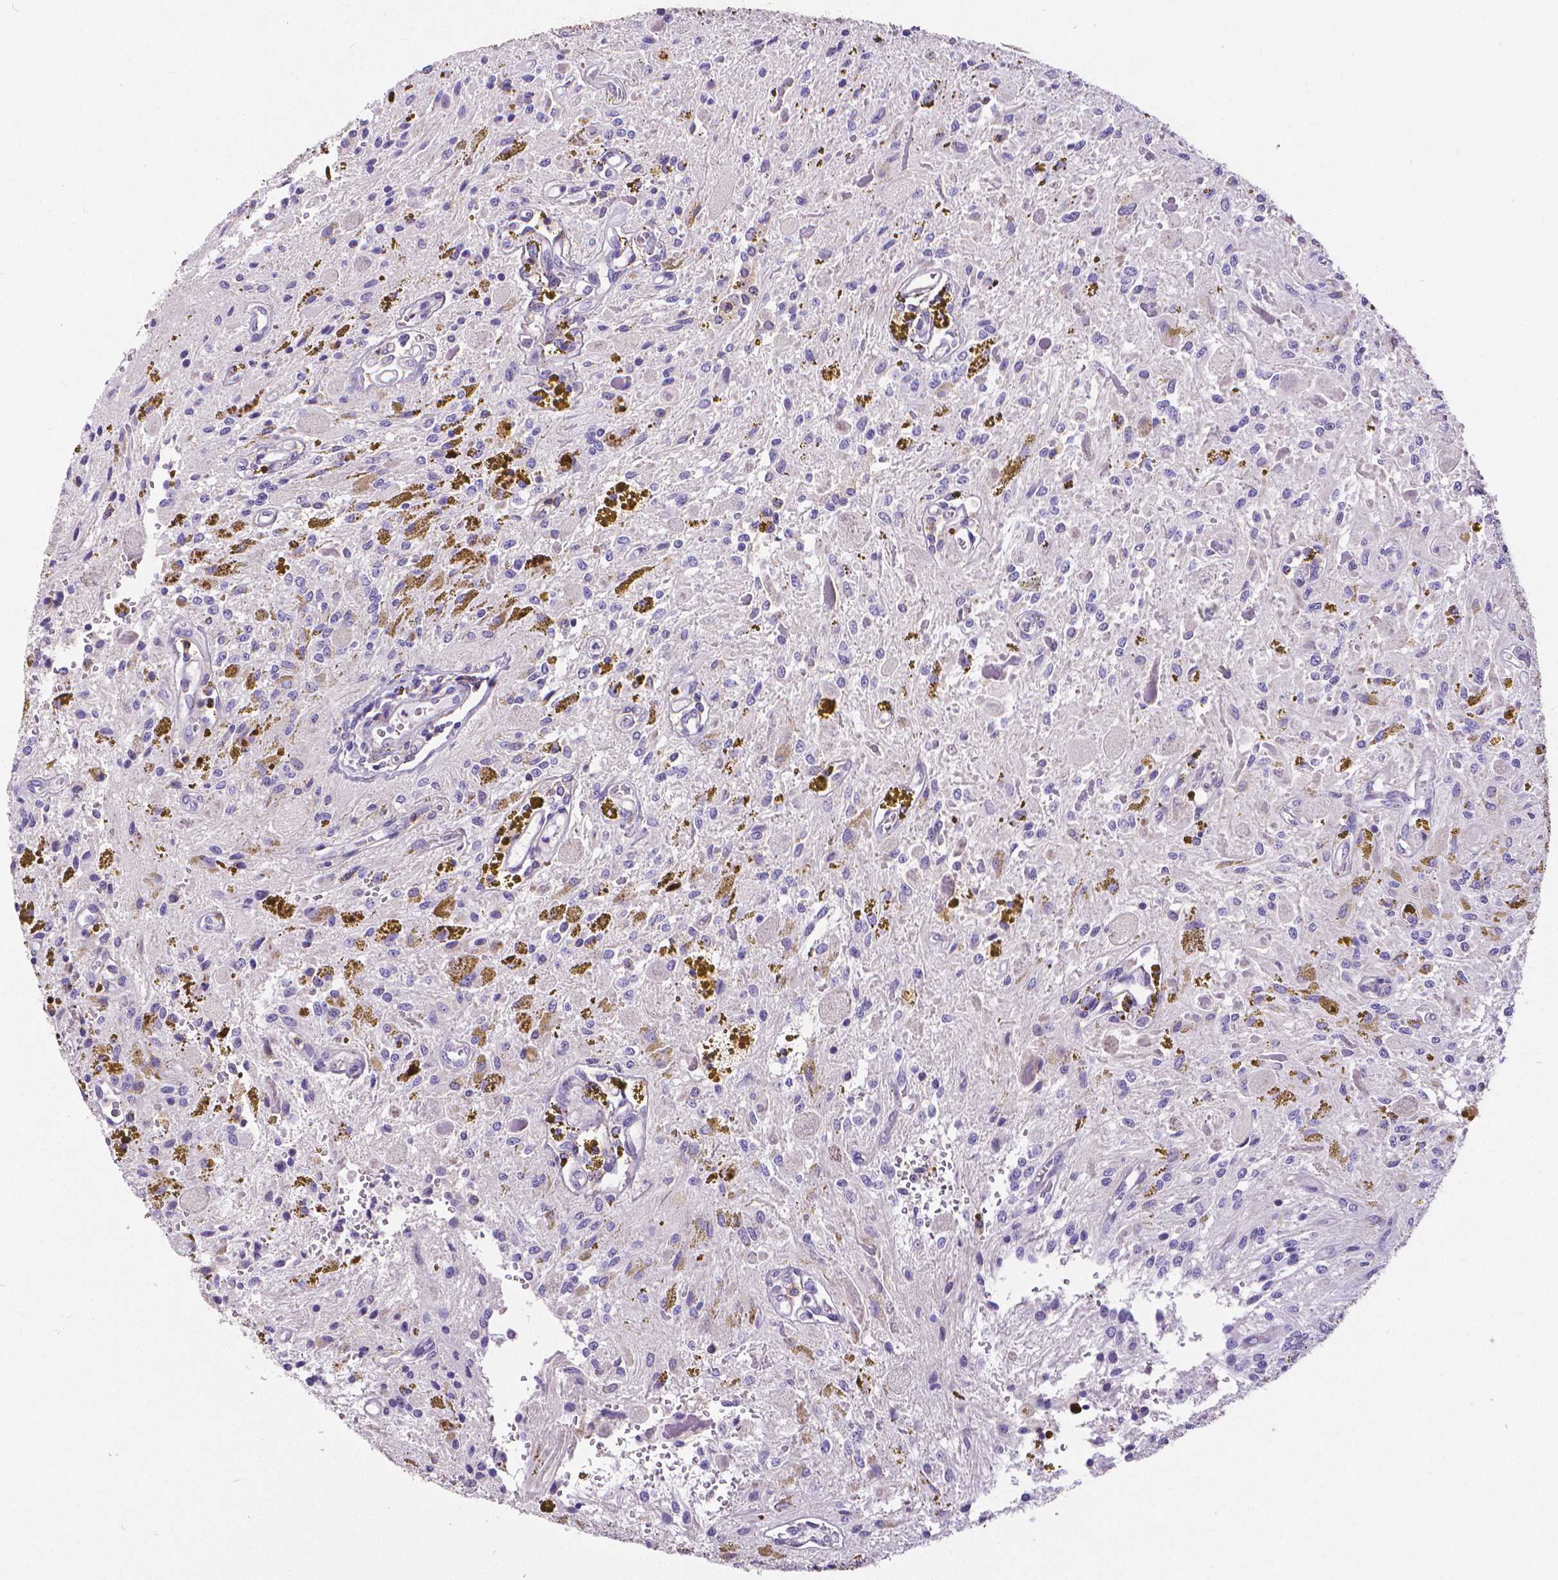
{"staining": {"intensity": "negative", "quantity": "none", "location": "none"}, "tissue": "glioma", "cell_type": "Tumor cells", "image_type": "cancer", "snomed": [{"axis": "morphology", "description": "Glioma, malignant, Low grade"}, {"axis": "topography", "description": "Cerebellum"}], "caption": "Immunohistochemistry (IHC) of malignant low-grade glioma demonstrates no staining in tumor cells. The staining is performed using DAB brown chromogen with nuclei counter-stained in using hematoxylin.", "gene": "CD4", "patient": {"sex": "female", "age": 14}}